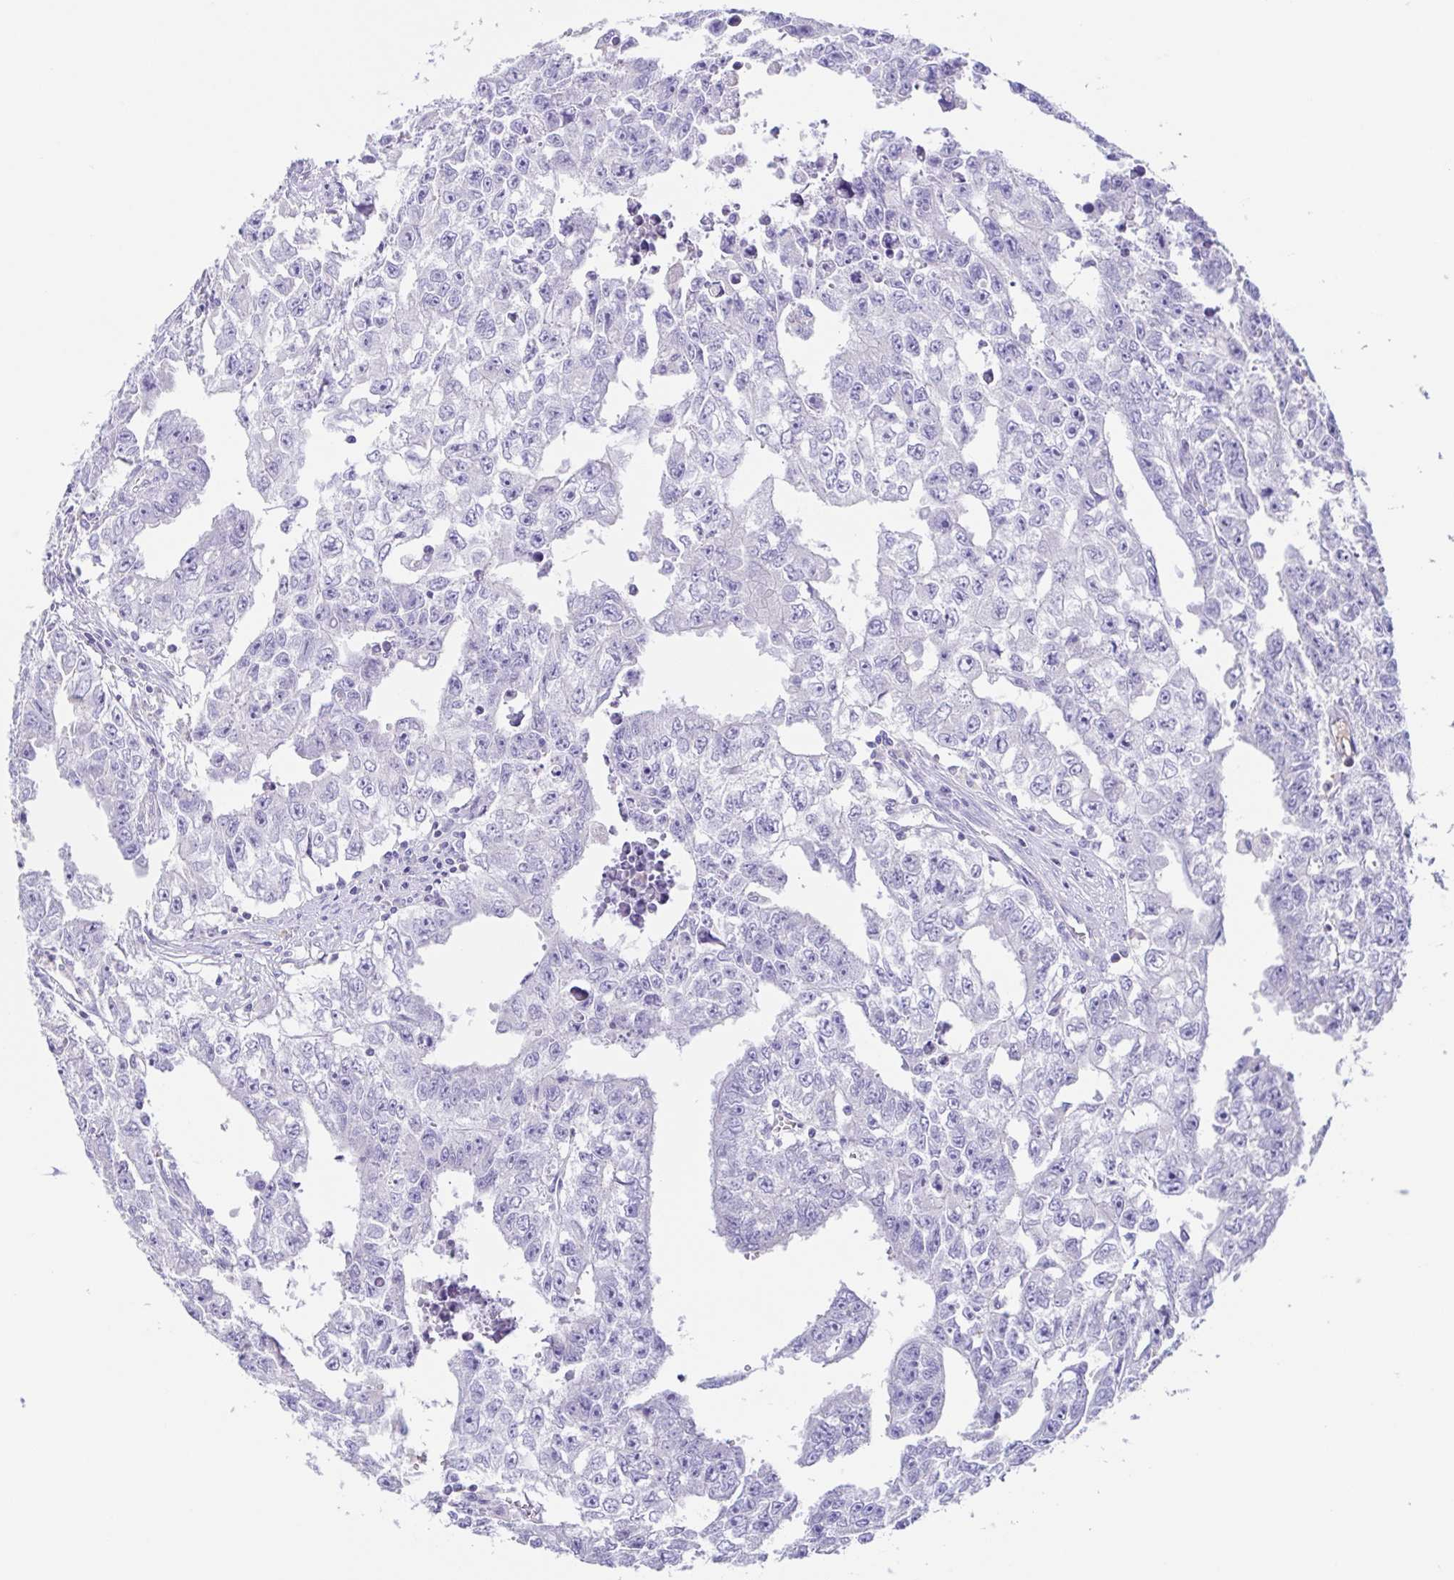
{"staining": {"intensity": "negative", "quantity": "none", "location": "none"}, "tissue": "testis cancer", "cell_type": "Tumor cells", "image_type": "cancer", "snomed": [{"axis": "morphology", "description": "Carcinoma, Embryonal, NOS"}, {"axis": "morphology", "description": "Teratoma, malignant, NOS"}, {"axis": "topography", "description": "Testis"}], "caption": "There is no significant positivity in tumor cells of testis embryonal carcinoma.", "gene": "ARPP21", "patient": {"sex": "male", "age": 24}}